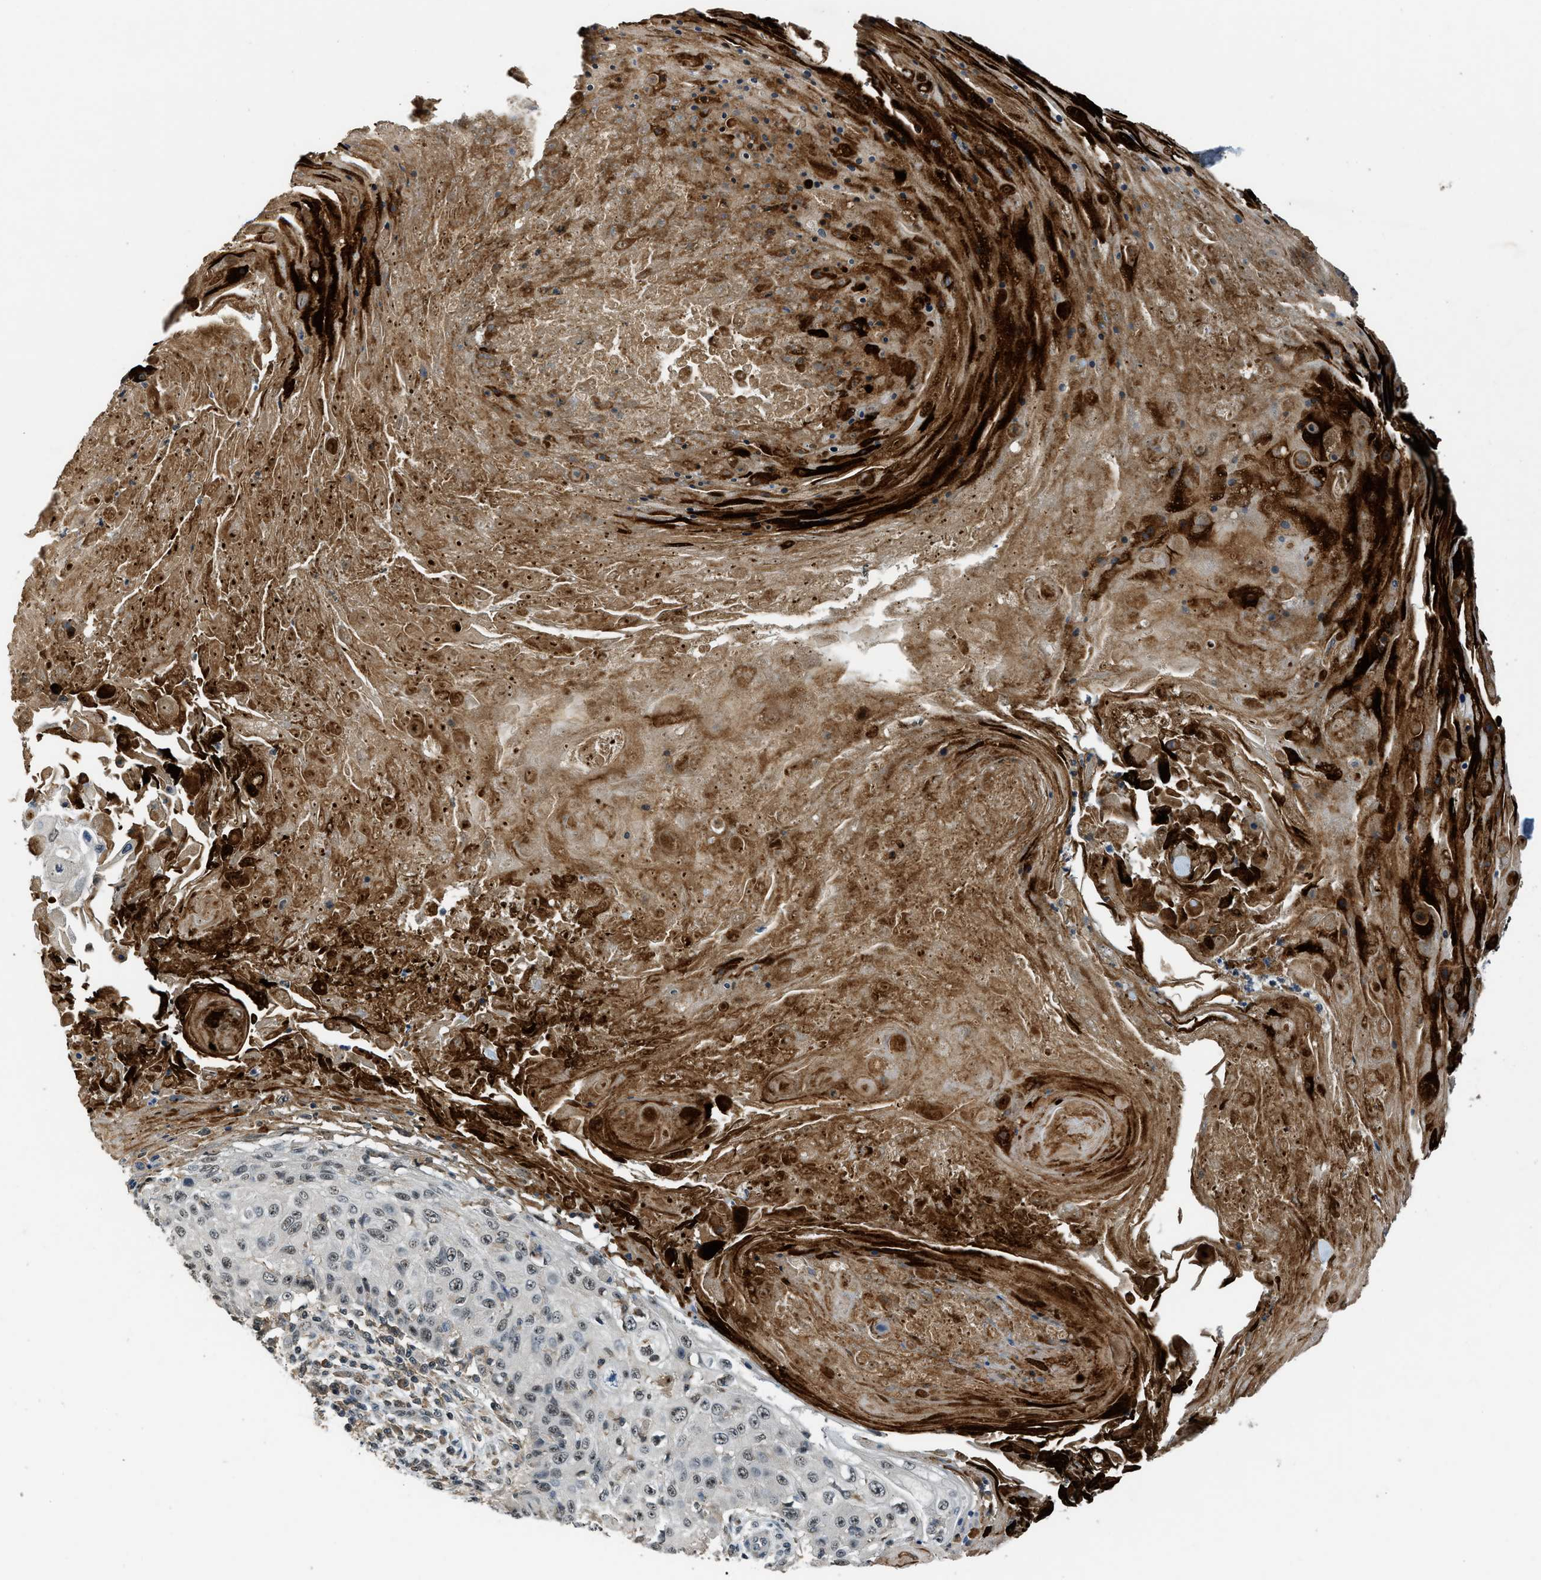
{"staining": {"intensity": "weak", "quantity": ">75%", "location": "nuclear"}, "tissue": "skin cancer", "cell_type": "Tumor cells", "image_type": "cancer", "snomed": [{"axis": "morphology", "description": "Squamous cell carcinoma, NOS"}, {"axis": "topography", "description": "Skin"}], "caption": "DAB (3,3'-diaminobenzidine) immunohistochemical staining of squamous cell carcinoma (skin) reveals weak nuclear protein expression in approximately >75% of tumor cells.", "gene": "SLC15A4", "patient": {"sex": "male", "age": 86}}